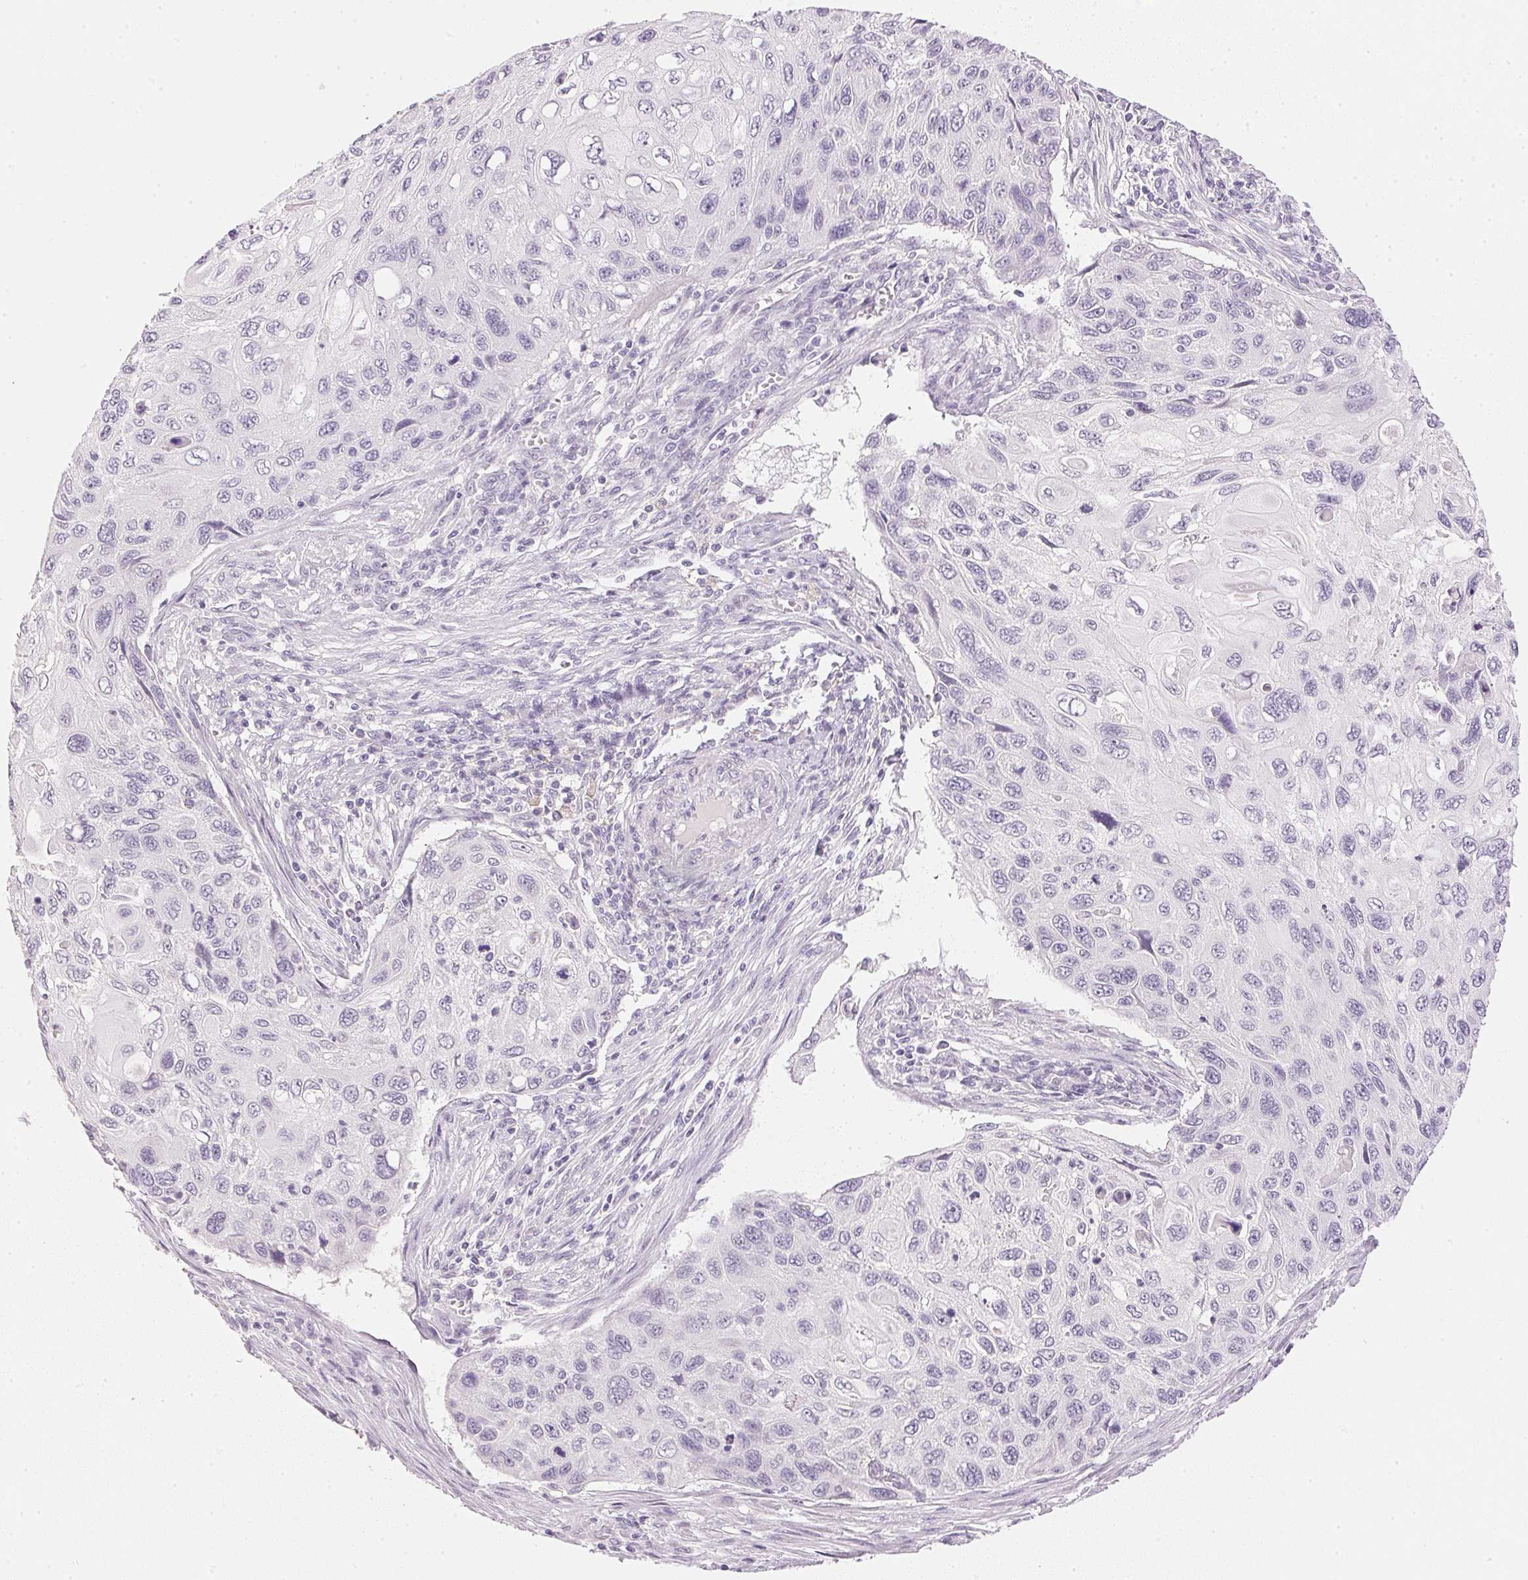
{"staining": {"intensity": "negative", "quantity": "none", "location": "none"}, "tissue": "cervical cancer", "cell_type": "Tumor cells", "image_type": "cancer", "snomed": [{"axis": "morphology", "description": "Squamous cell carcinoma, NOS"}, {"axis": "topography", "description": "Cervix"}], "caption": "A high-resolution histopathology image shows immunohistochemistry (IHC) staining of squamous cell carcinoma (cervical), which shows no significant expression in tumor cells.", "gene": "IGFBP1", "patient": {"sex": "female", "age": 70}}